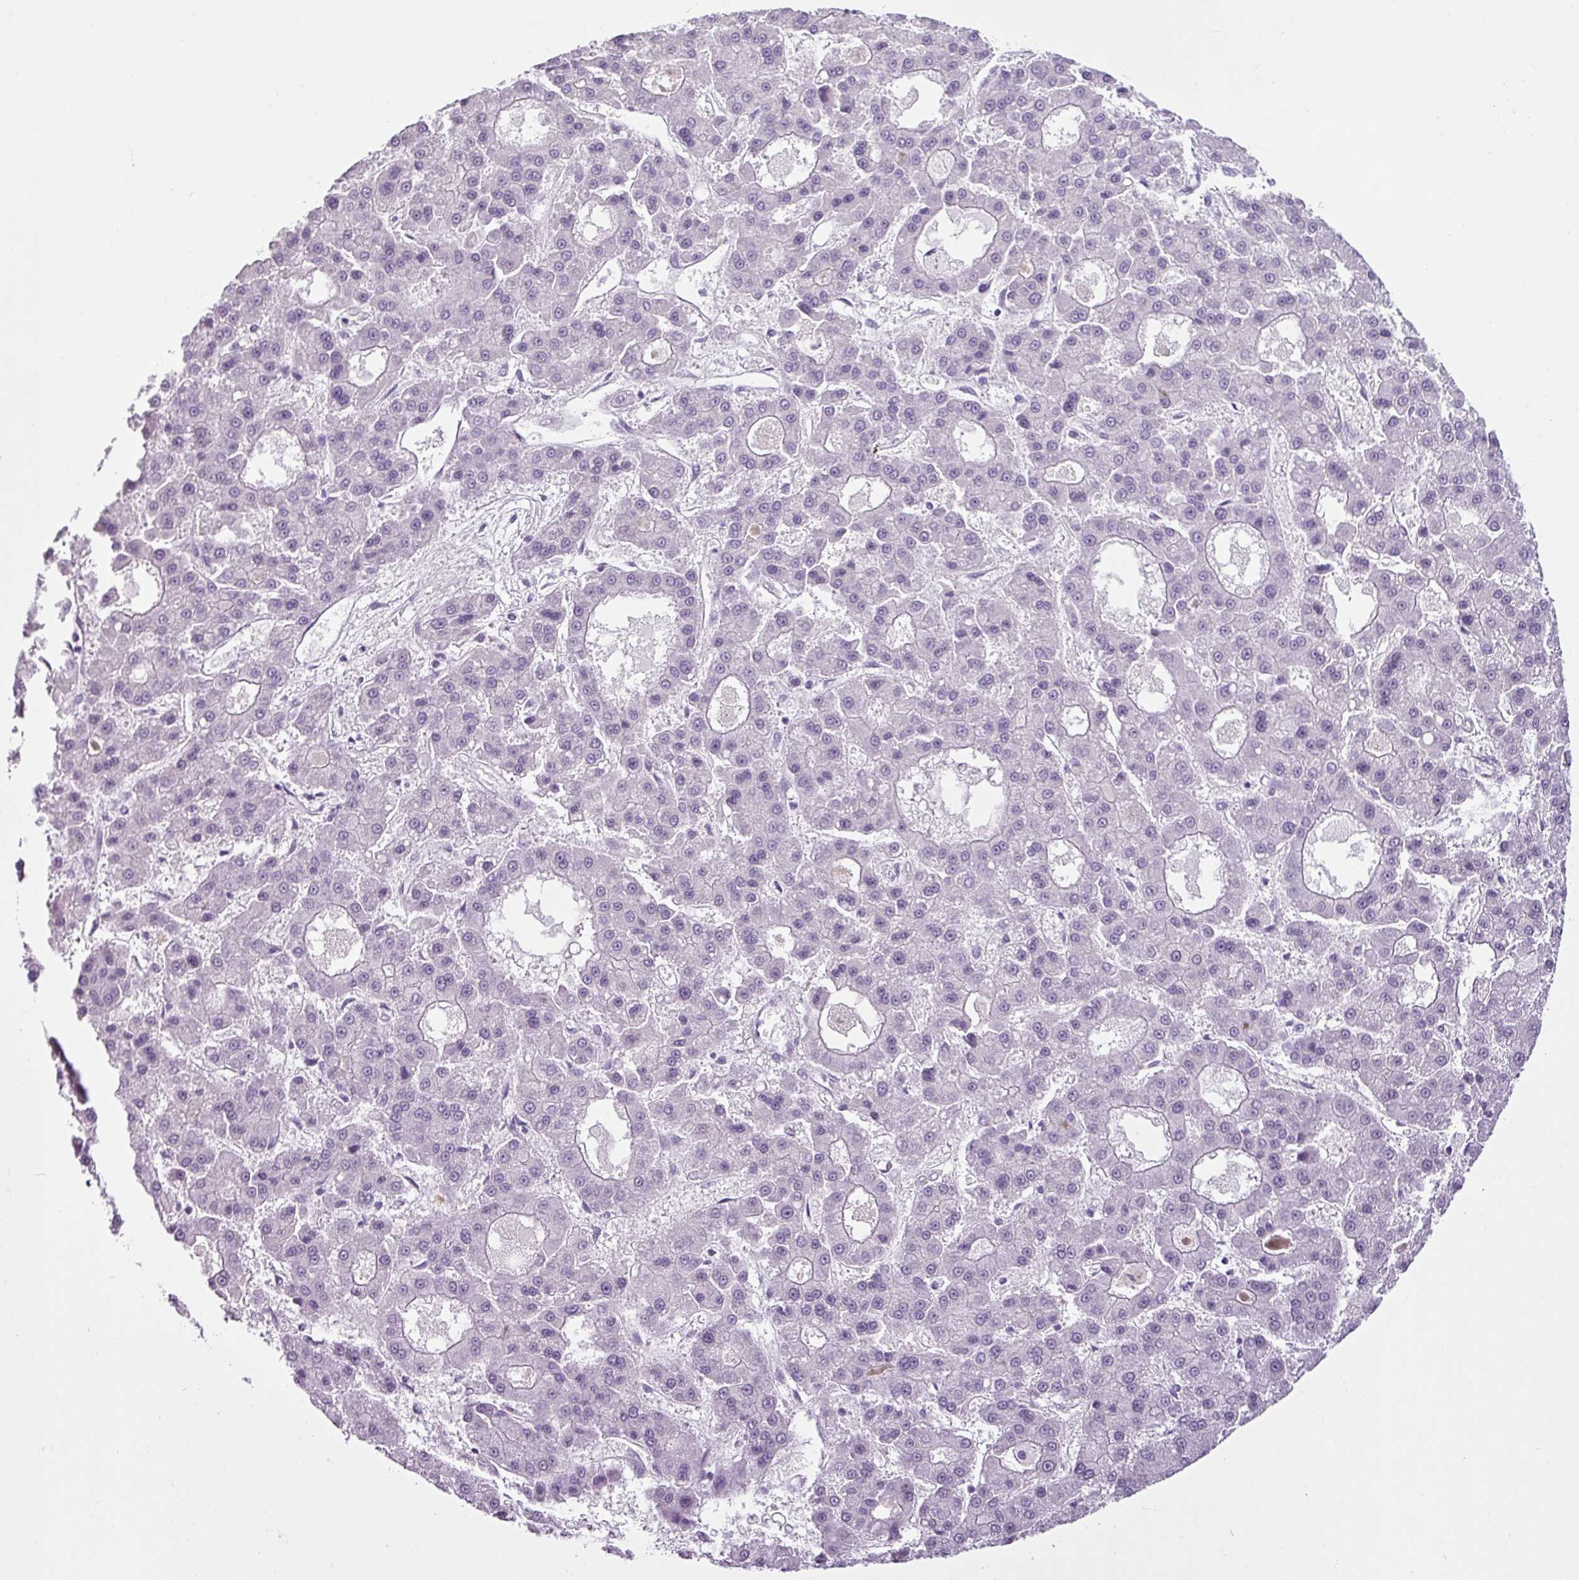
{"staining": {"intensity": "negative", "quantity": "none", "location": "none"}, "tissue": "liver cancer", "cell_type": "Tumor cells", "image_type": "cancer", "snomed": [{"axis": "morphology", "description": "Carcinoma, Hepatocellular, NOS"}, {"axis": "topography", "description": "Liver"}], "caption": "Immunohistochemistry (IHC) of liver hepatocellular carcinoma reveals no positivity in tumor cells.", "gene": "CDH16", "patient": {"sex": "male", "age": 70}}